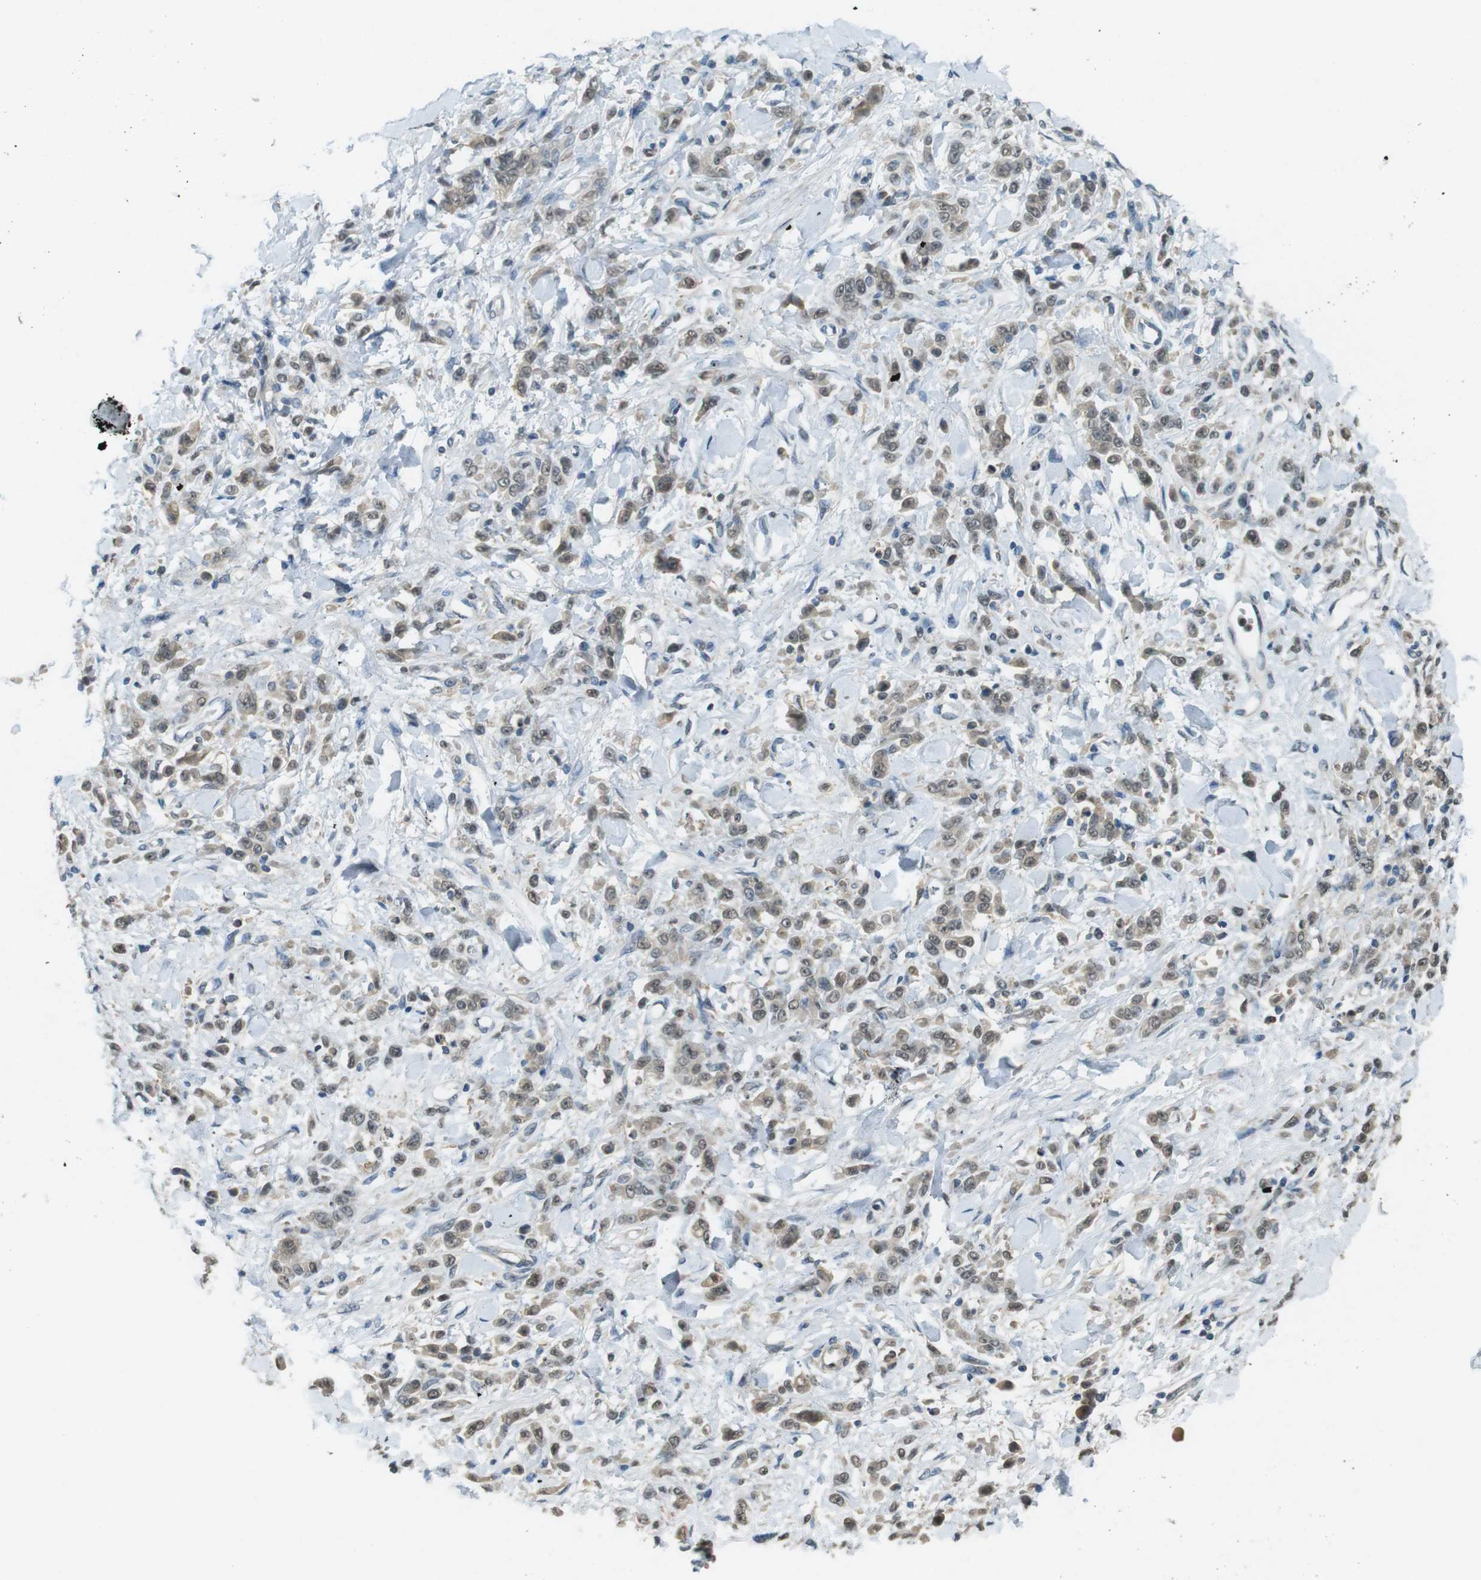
{"staining": {"intensity": "weak", "quantity": "25%-75%", "location": "nuclear"}, "tissue": "stomach cancer", "cell_type": "Tumor cells", "image_type": "cancer", "snomed": [{"axis": "morphology", "description": "Normal tissue, NOS"}, {"axis": "morphology", "description": "Adenocarcinoma, NOS"}, {"axis": "topography", "description": "Stomach"}], "caption": "Protein staining of stomach cancer (adenocarcinoma) tissue reveals weak nuclear positivity in about 25%-75% of tumor cells. (Brightfield microscopy of DAB IHC at high magnification).", "gene": "CDK14", "patient": {"sex": "male", "age": 82}}